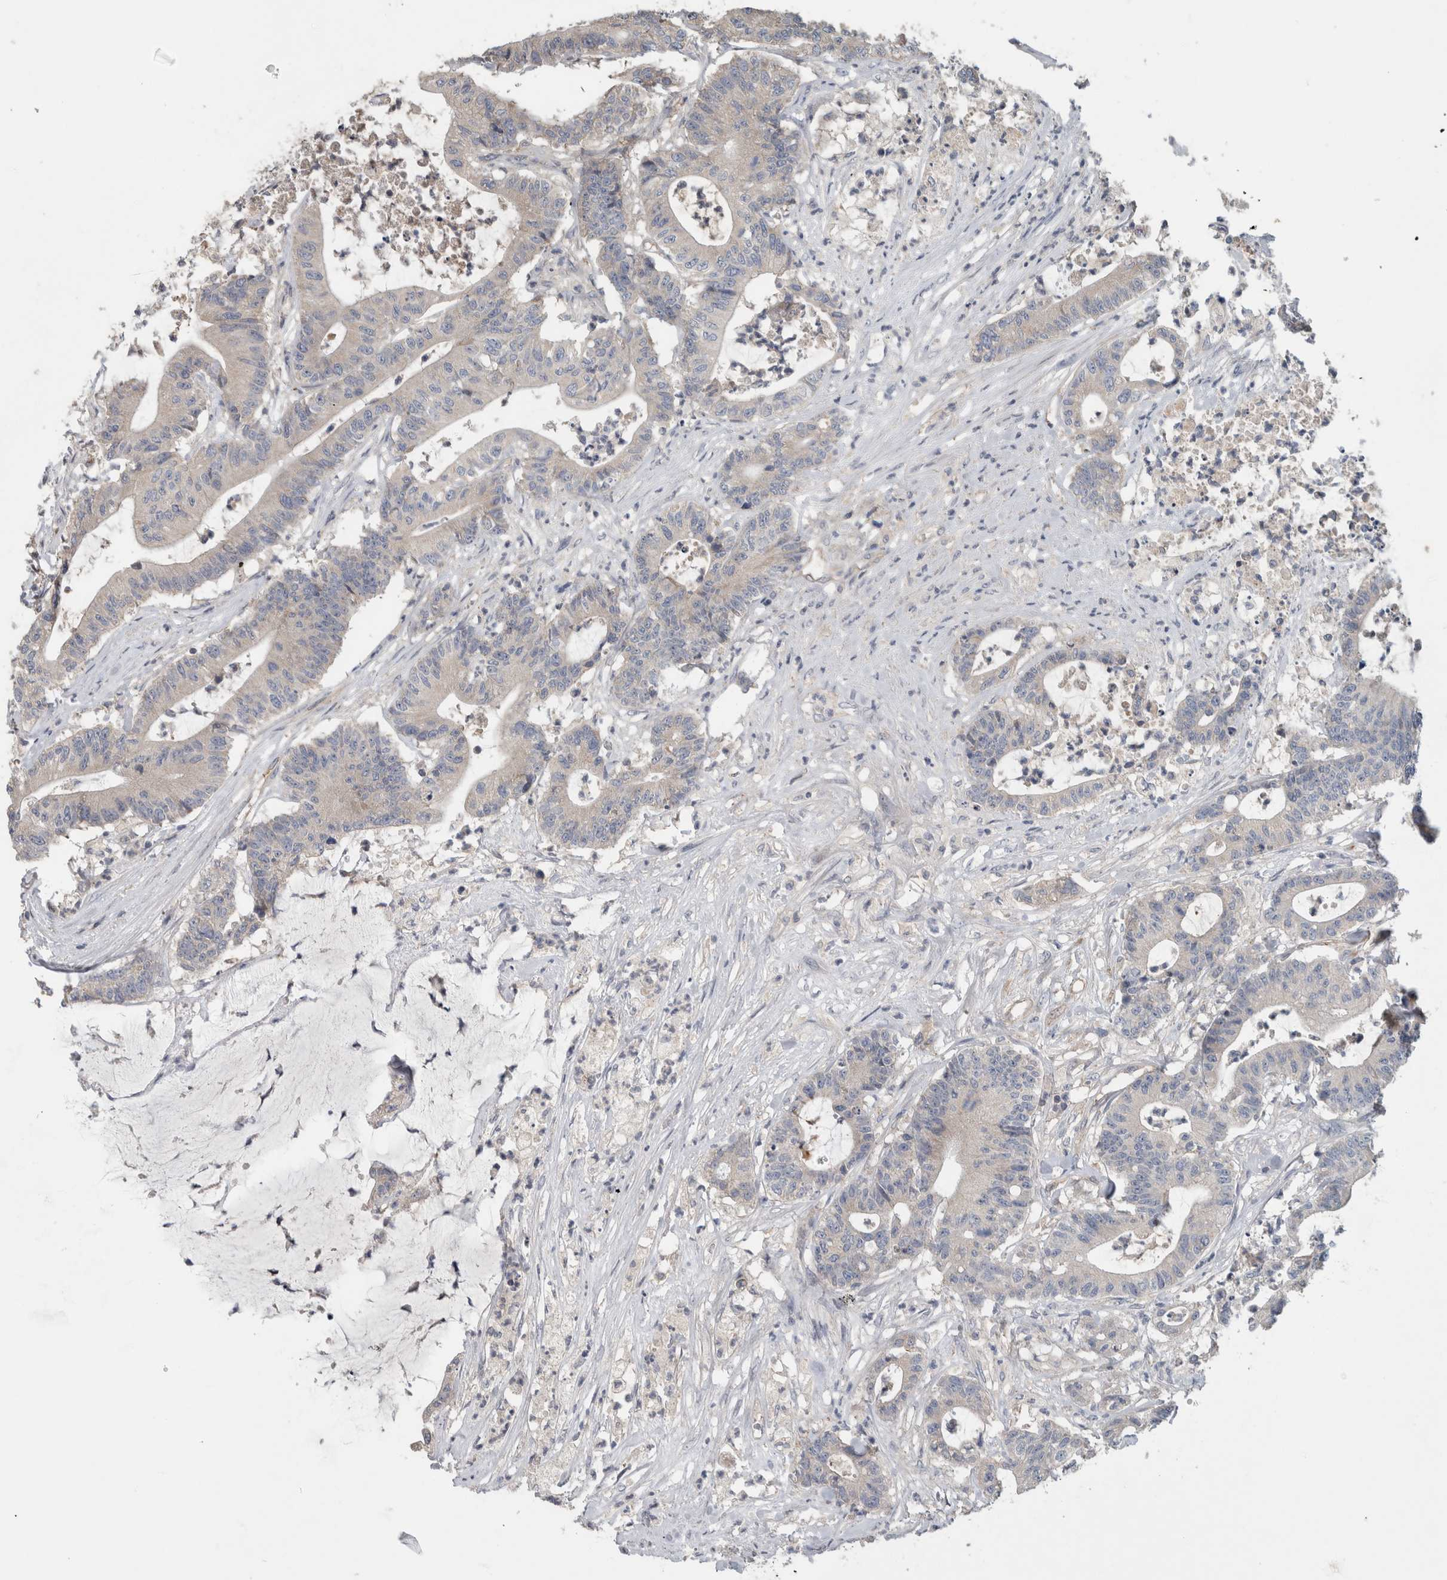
{"staining": {"intensity": "negative", "quantity": "none", "location": "none"}, "tissue": "colorectal cancer", "cell_type": "Tumor cells", "image_type": "cancer", "snomed": [{"axis": "morphology", "description": "Adenocarcinoma, NOS"}, {"axis": "topography", "description": "Colon"}], "caption": "The immunohistochemistry (IHC) image has no significant positivity in tumor cells of colorectal cancer (adenocarcinoma) tissue.", "gene": "TARBP1", "patient": {"sex": "female", "age": 84}}